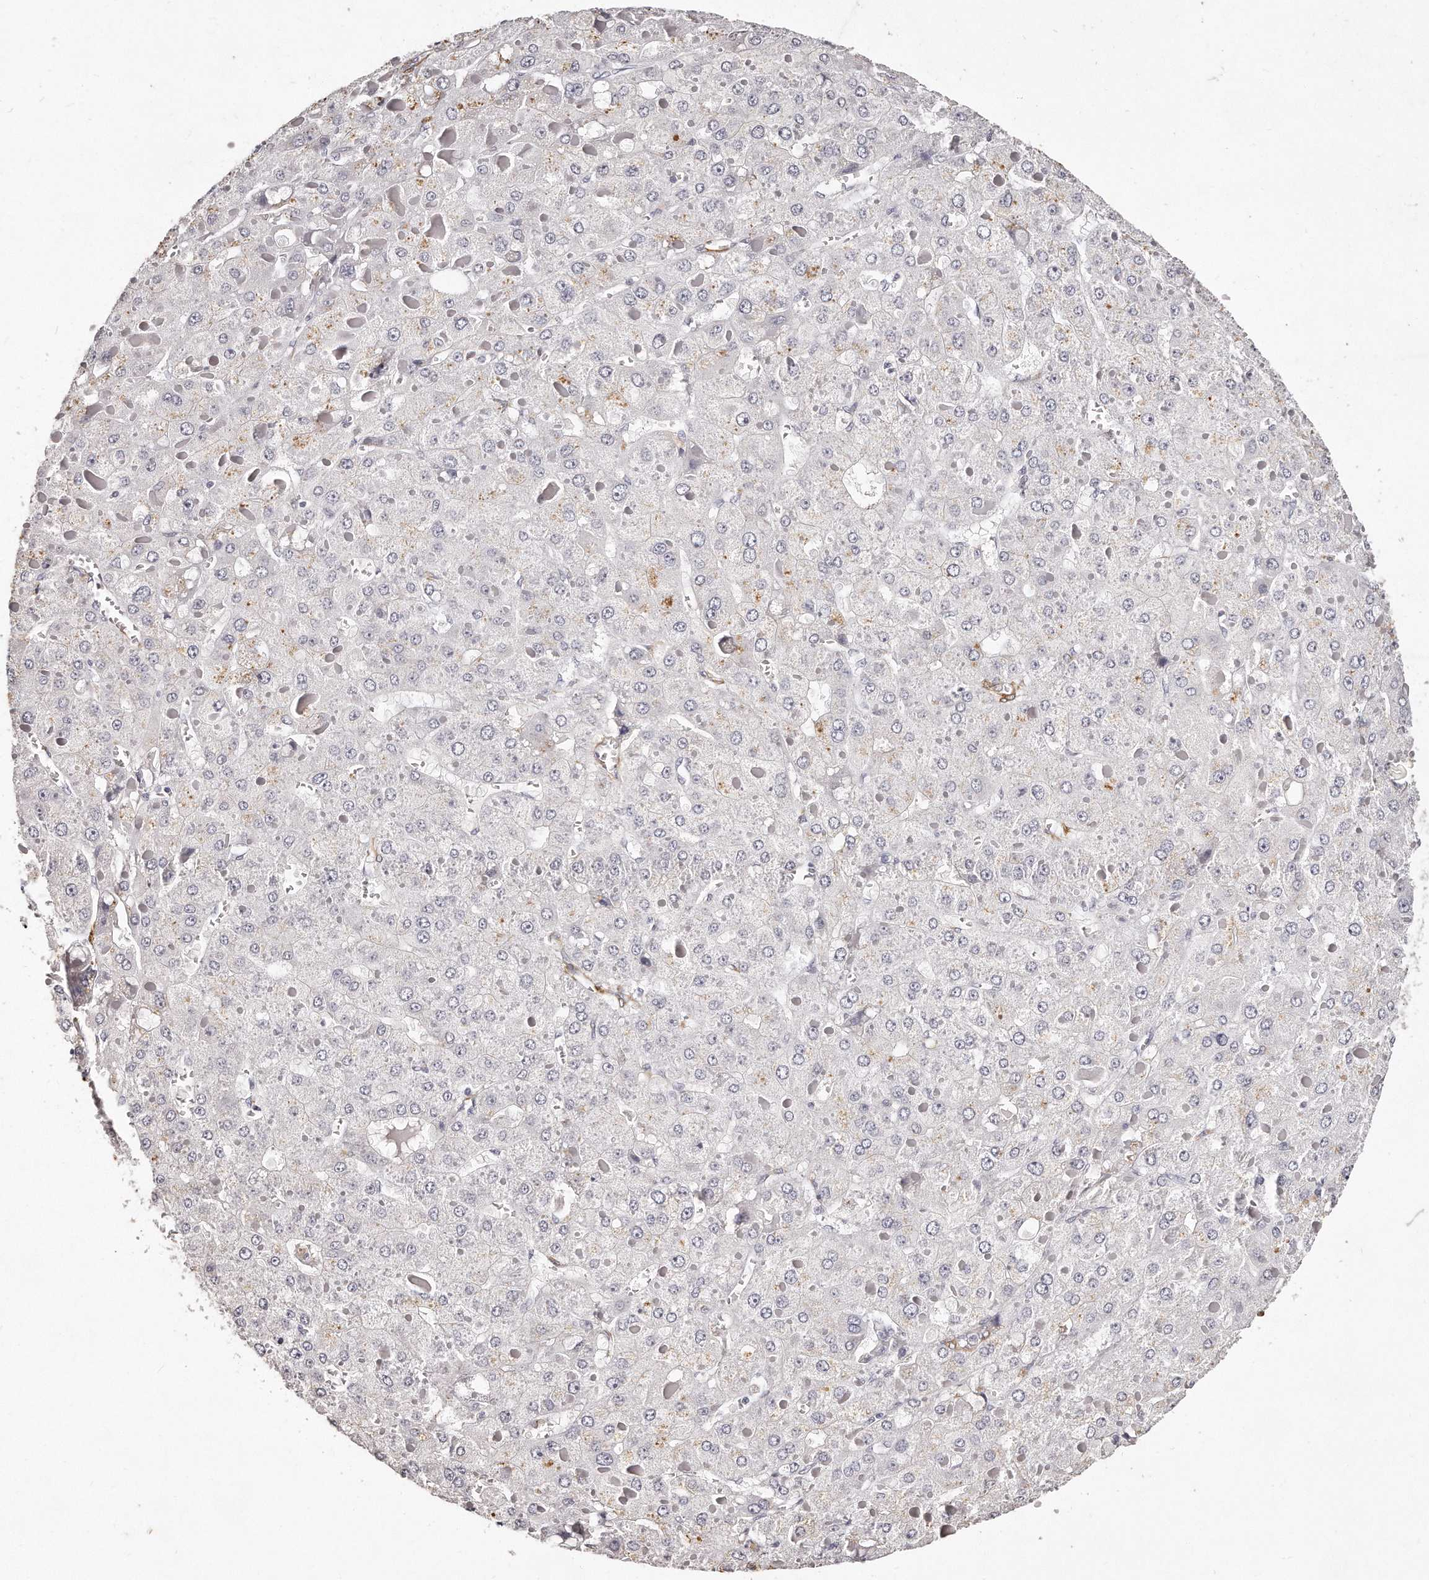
{"staining": {"intensity": "negative", "quantity": "none", "location": "none"}, "tissue": "liver cancer", "cell_type": "Tumor cells", "image_type": "cancer", "snomed": [{"axis": "morphology", "description": "Carcinoma, Hepatocellular, NOS"}, {"axis": "topography", "description": "Liver"}], "caption": "An immunohistochemistry photomicrograph of liver cancer (hepatocellular carcinoma) is shown. There is no staining in tumor cells of liver cancer (hepatocellular carcinoma).", "gene": "LMOD1", "patient": {"sex": "female", "age": 73}}